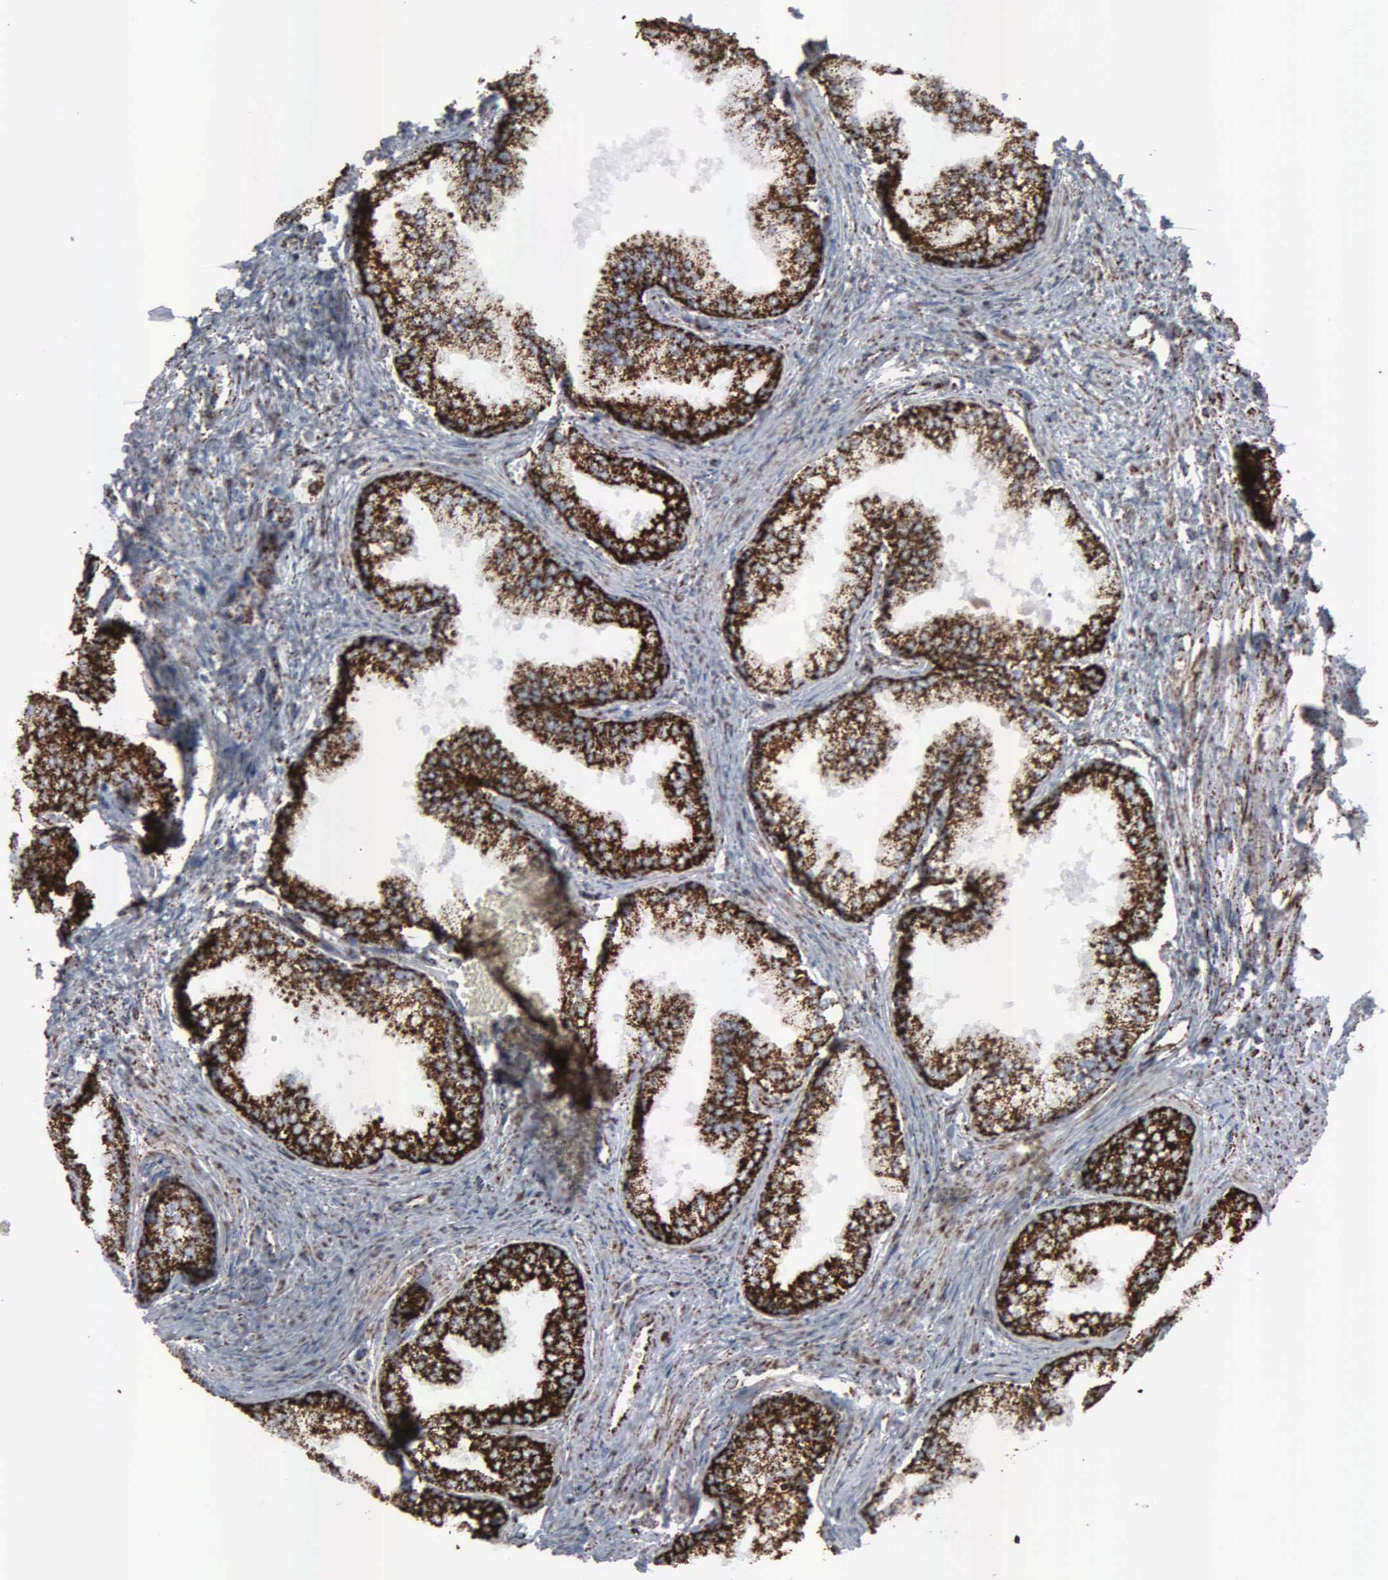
{"staining": {"intensity": "strong", "quantity": ">75%", "location": "cytoplasmic/membranous"}, "tissue": "prostate", "cell_type": "Glandular cells", "image_type": "normal", "snomed": [{"axis": "morphology", "description": "Normal tissue, NOS"}, {"axis": "topography", "description": "Prostate"}], "caption": "Immunohistochemical staining of unremarkable human prostate reveals high levels of strong cytoplasmic/membranous expression in about >75% of glandular cells.", "gene": "HSPA9", "patient": {"sex": "male", "age": 68}}